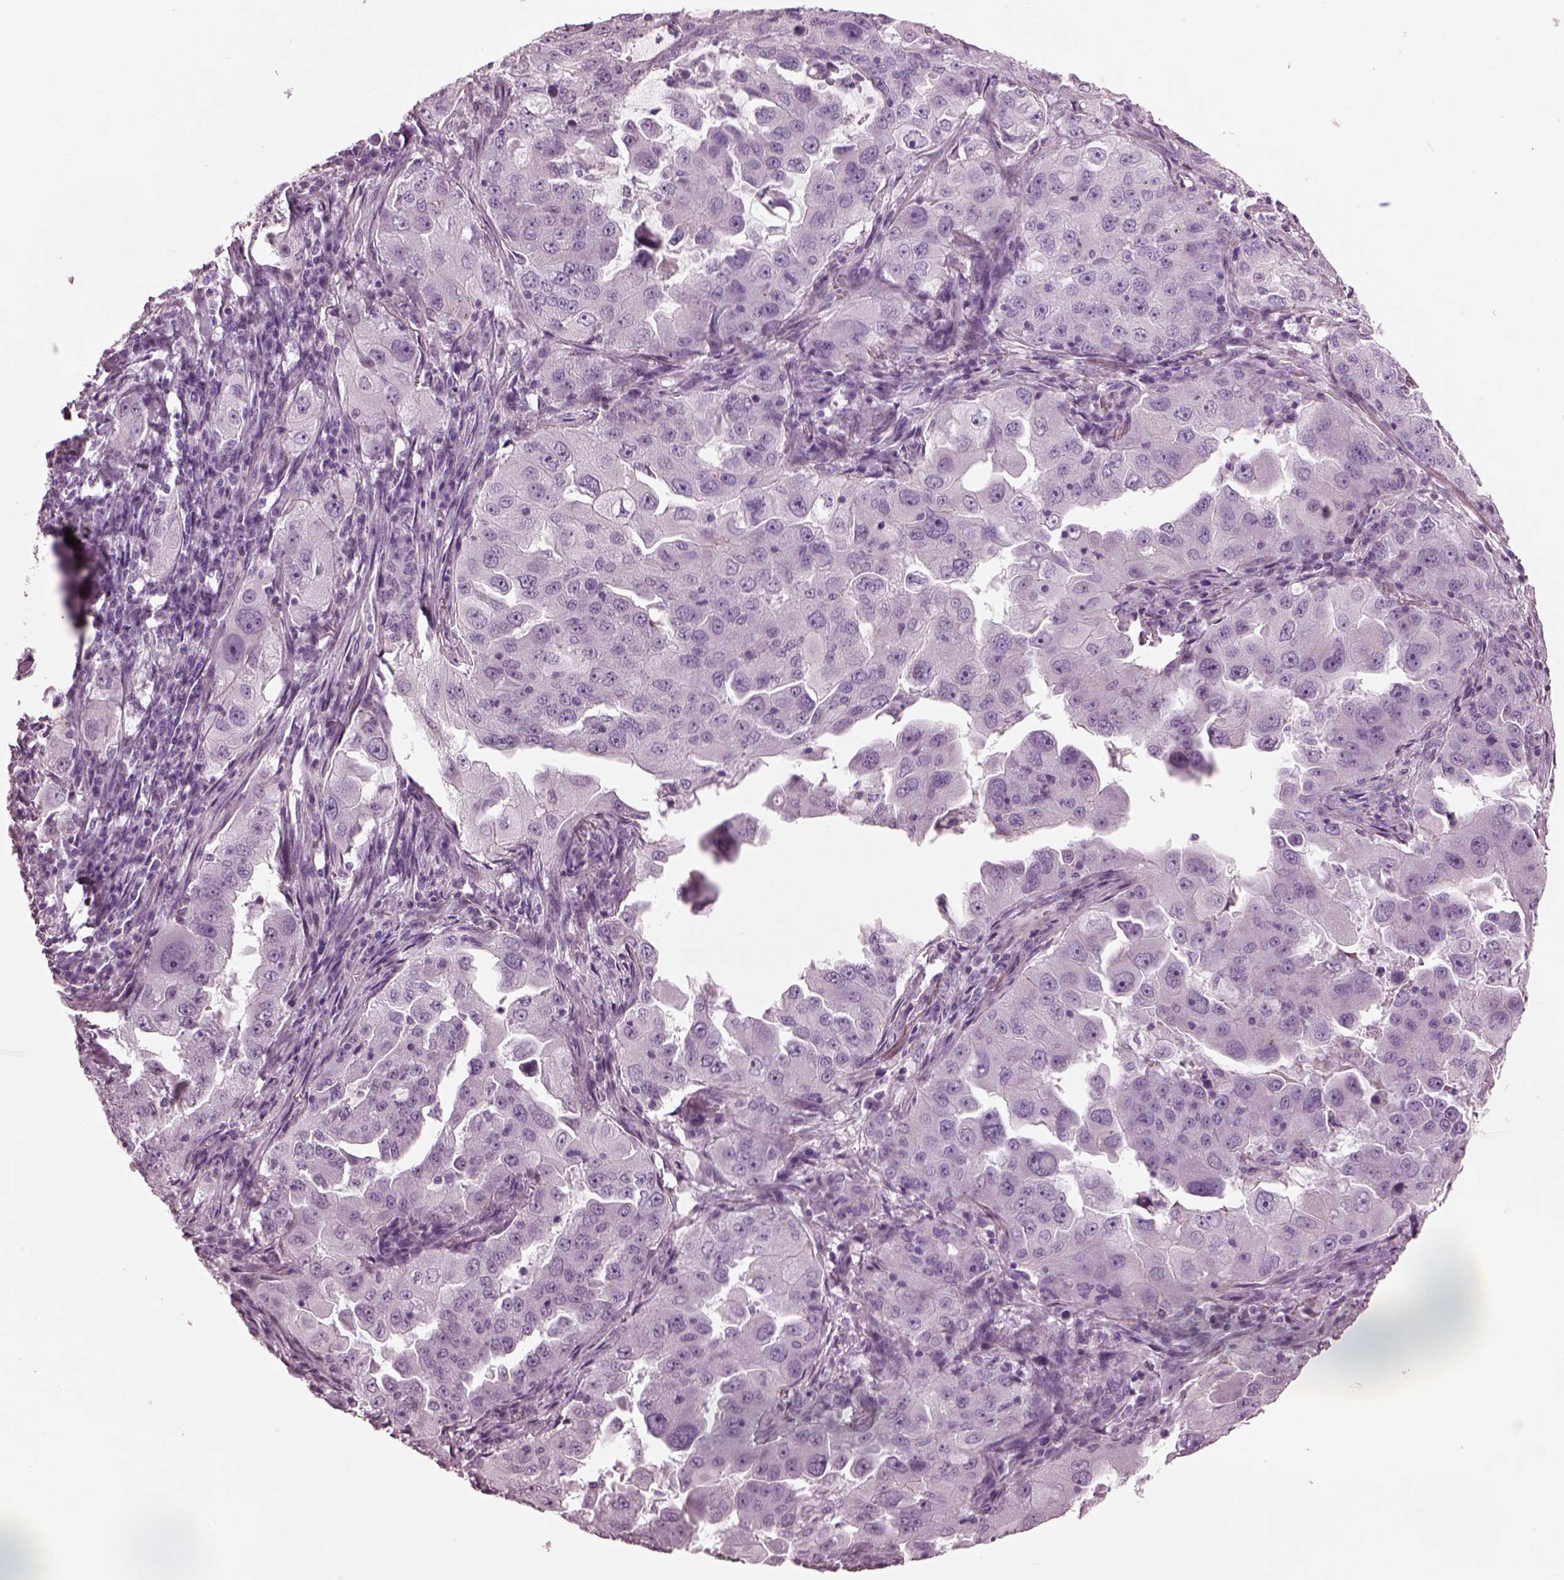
{"staining": {"intensity": "negative", "quantity": "none", "location": "none"}, "tissue": "lung cancer", "cell_type": "Tumor cells", "image_type": "cancer", "snomed": [{"axis": "morphology", "description": "Adenocarcinoma, NOS"}, {"axis": "topography", "description": "Lung"}], "caption": "Immunohistochemistry (IHC) image of neoplastic tissue: human lung cancer stained with DAB displays no significant protein staining in tumor cells. (Brightfield microscopy of DAB IHC at high magnification).", "gene": "BFSP1", "patient": {"sex": "female", "age": 61}}